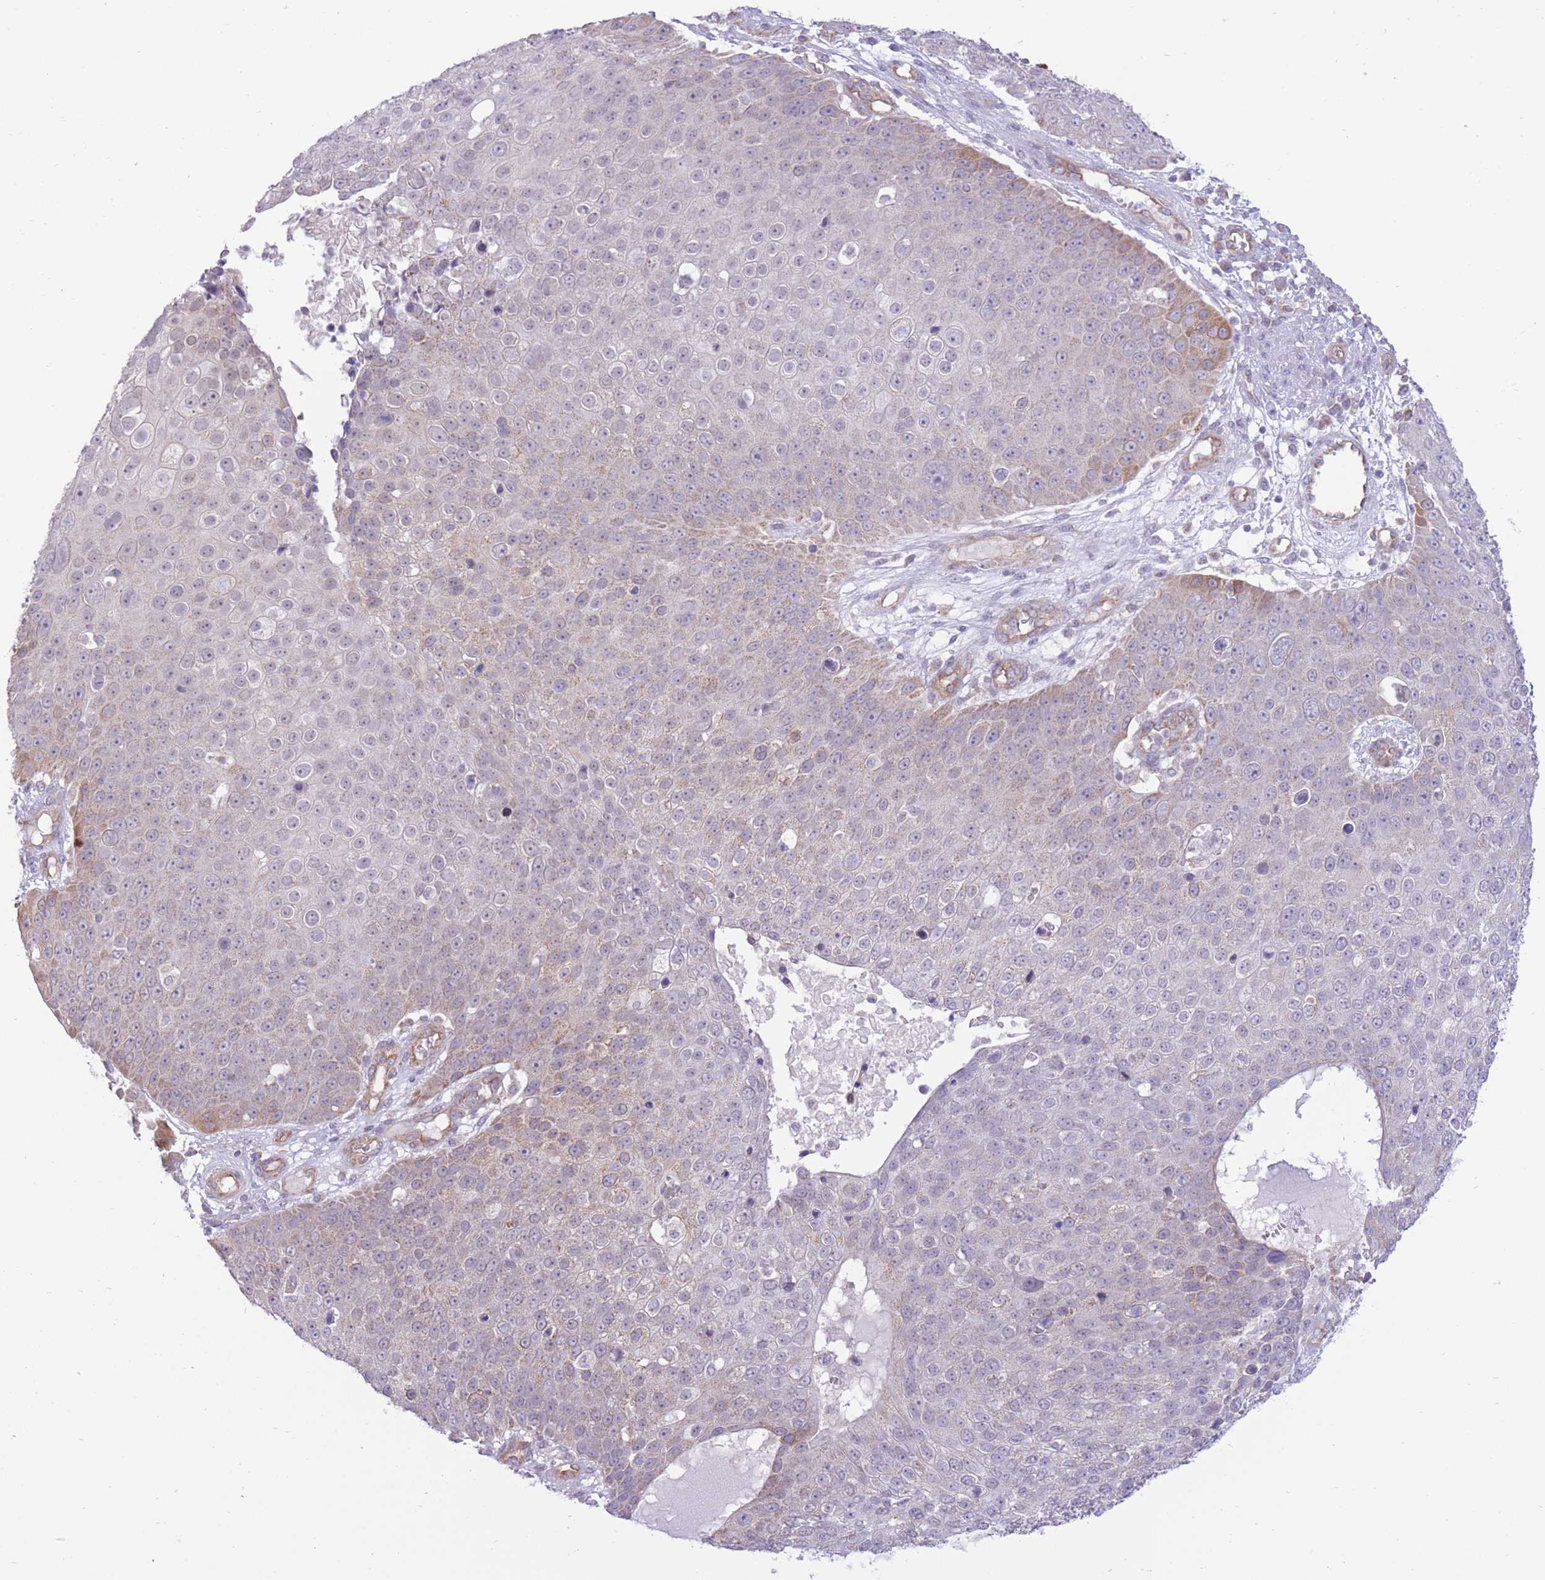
{"staining": {"intensity": "weak", "quantity": "<25%", "location": "cytoplasmic/membranous"}, "tissue": "skin cancer", "cell_type": "Tumor cells", "image_type": "cancer", "snomed": [{"axis": "morphology", "description": "Squamous cell carcinoma, NOS"}, {"axis": "topography", "description": "Skin"}], "caption": "A high-resolution image shows immunohistochemistry staining of squamous cell carcinoma (skin), which reveals no significant positivity in tumor cells.", "gene": "MRPS31", "patient": {"sex": "male", "age": 71}}